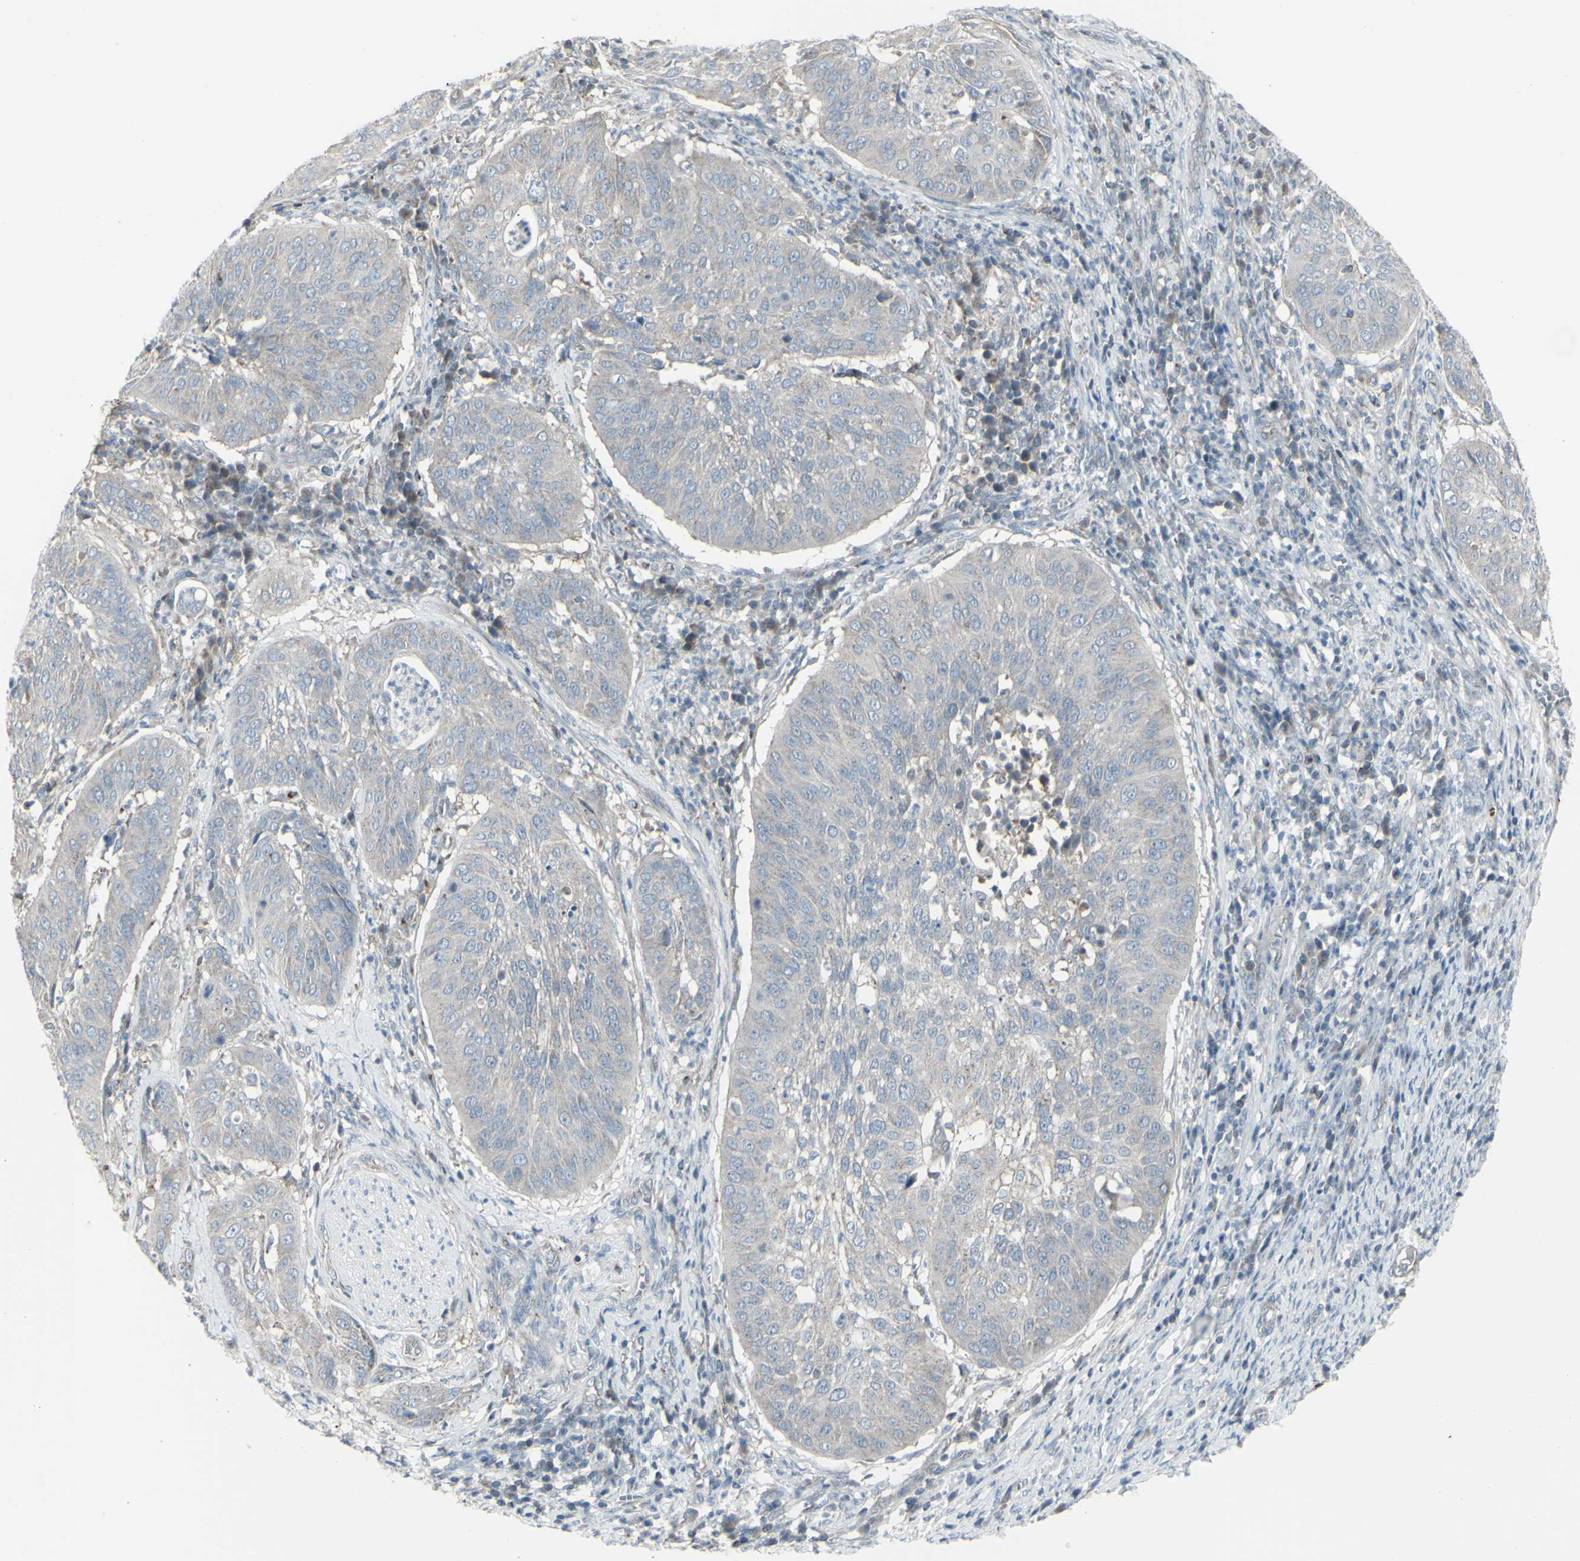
{"staining": {"intensity": "negative", "quantity": "none", "location": "none"}, "tissue": "cervical cancer", "cell_type": "Tumor cells", "image_type": "cancer", "snomed": [{"axis": "morphology", "description": "Normal tissue, NOS"}, {"axis": "morphology", "description": "Squamous cell carcinoma, NOS"}, {"axis": "topography", "description": "Cervix"}], "caption": "Micrograph shows no protein positivity in tumor cells of cervical cancer tissue.", "gene": "GALNT6", "patient": {"sex": "female", "age": 39}}